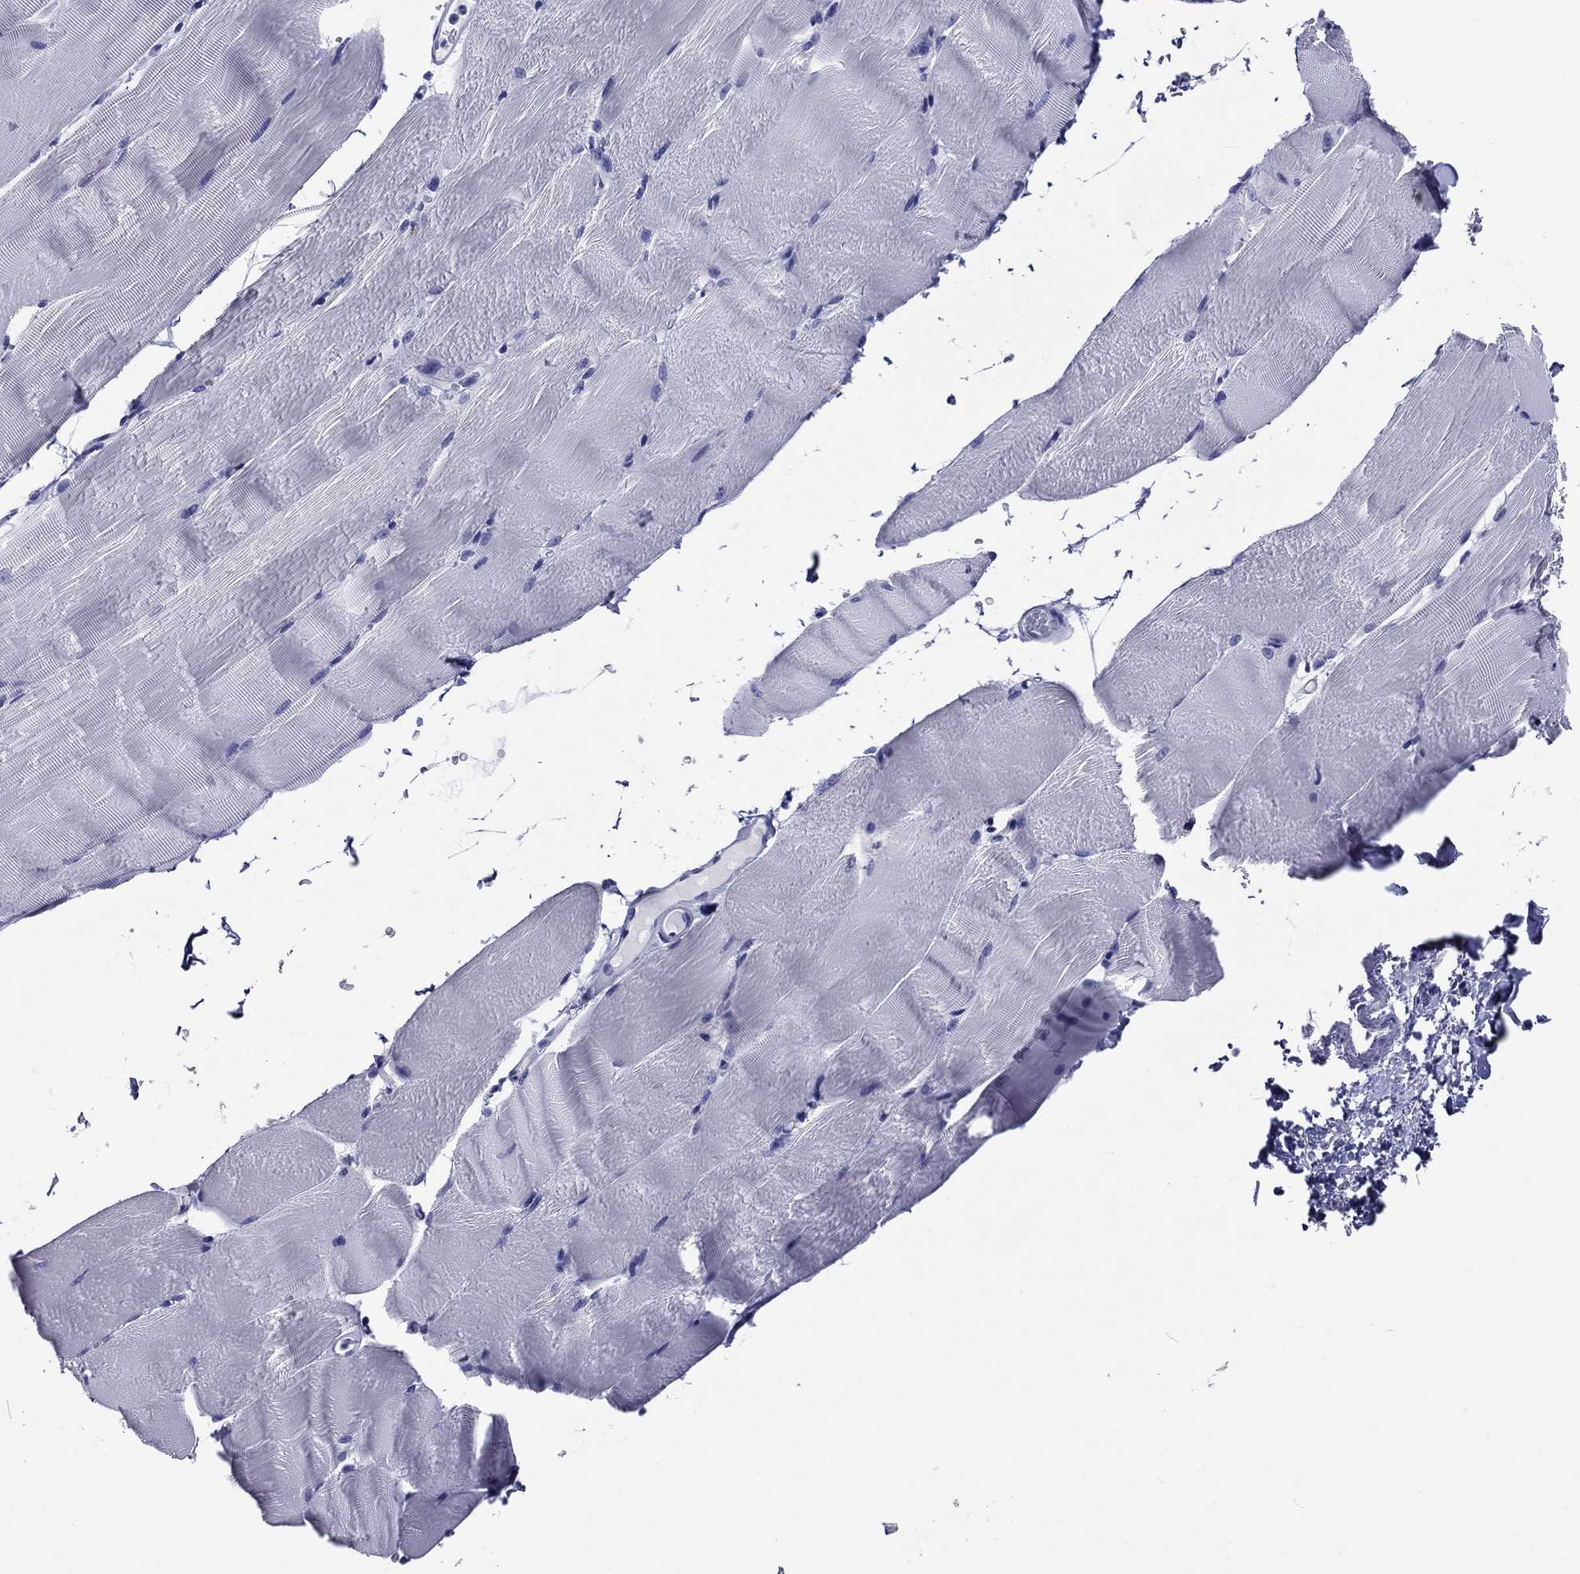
{"staining": {"intensity": "negative", "quantity": "none", "location": "none"}, "tissue": "skeletal muscle", "cell_type": "Myocytes", "image_type": "normal", "snomed": [{"axis": "morphology", "description": "Normal tissue, NOS"}, {"axis": "topography", "description": "Skeletal muscle"}], "caption": "DAB immunohistochemical staining of unremarkable skeletal muscle exhibits no significant staining in myocytes. (Stains: DAB IHC with hematoxylin counter stain, Microscopy: brightfield microscopy at high magnification).", "gene": "ACE2", "patient": {"sex": "female", "age": 37}}